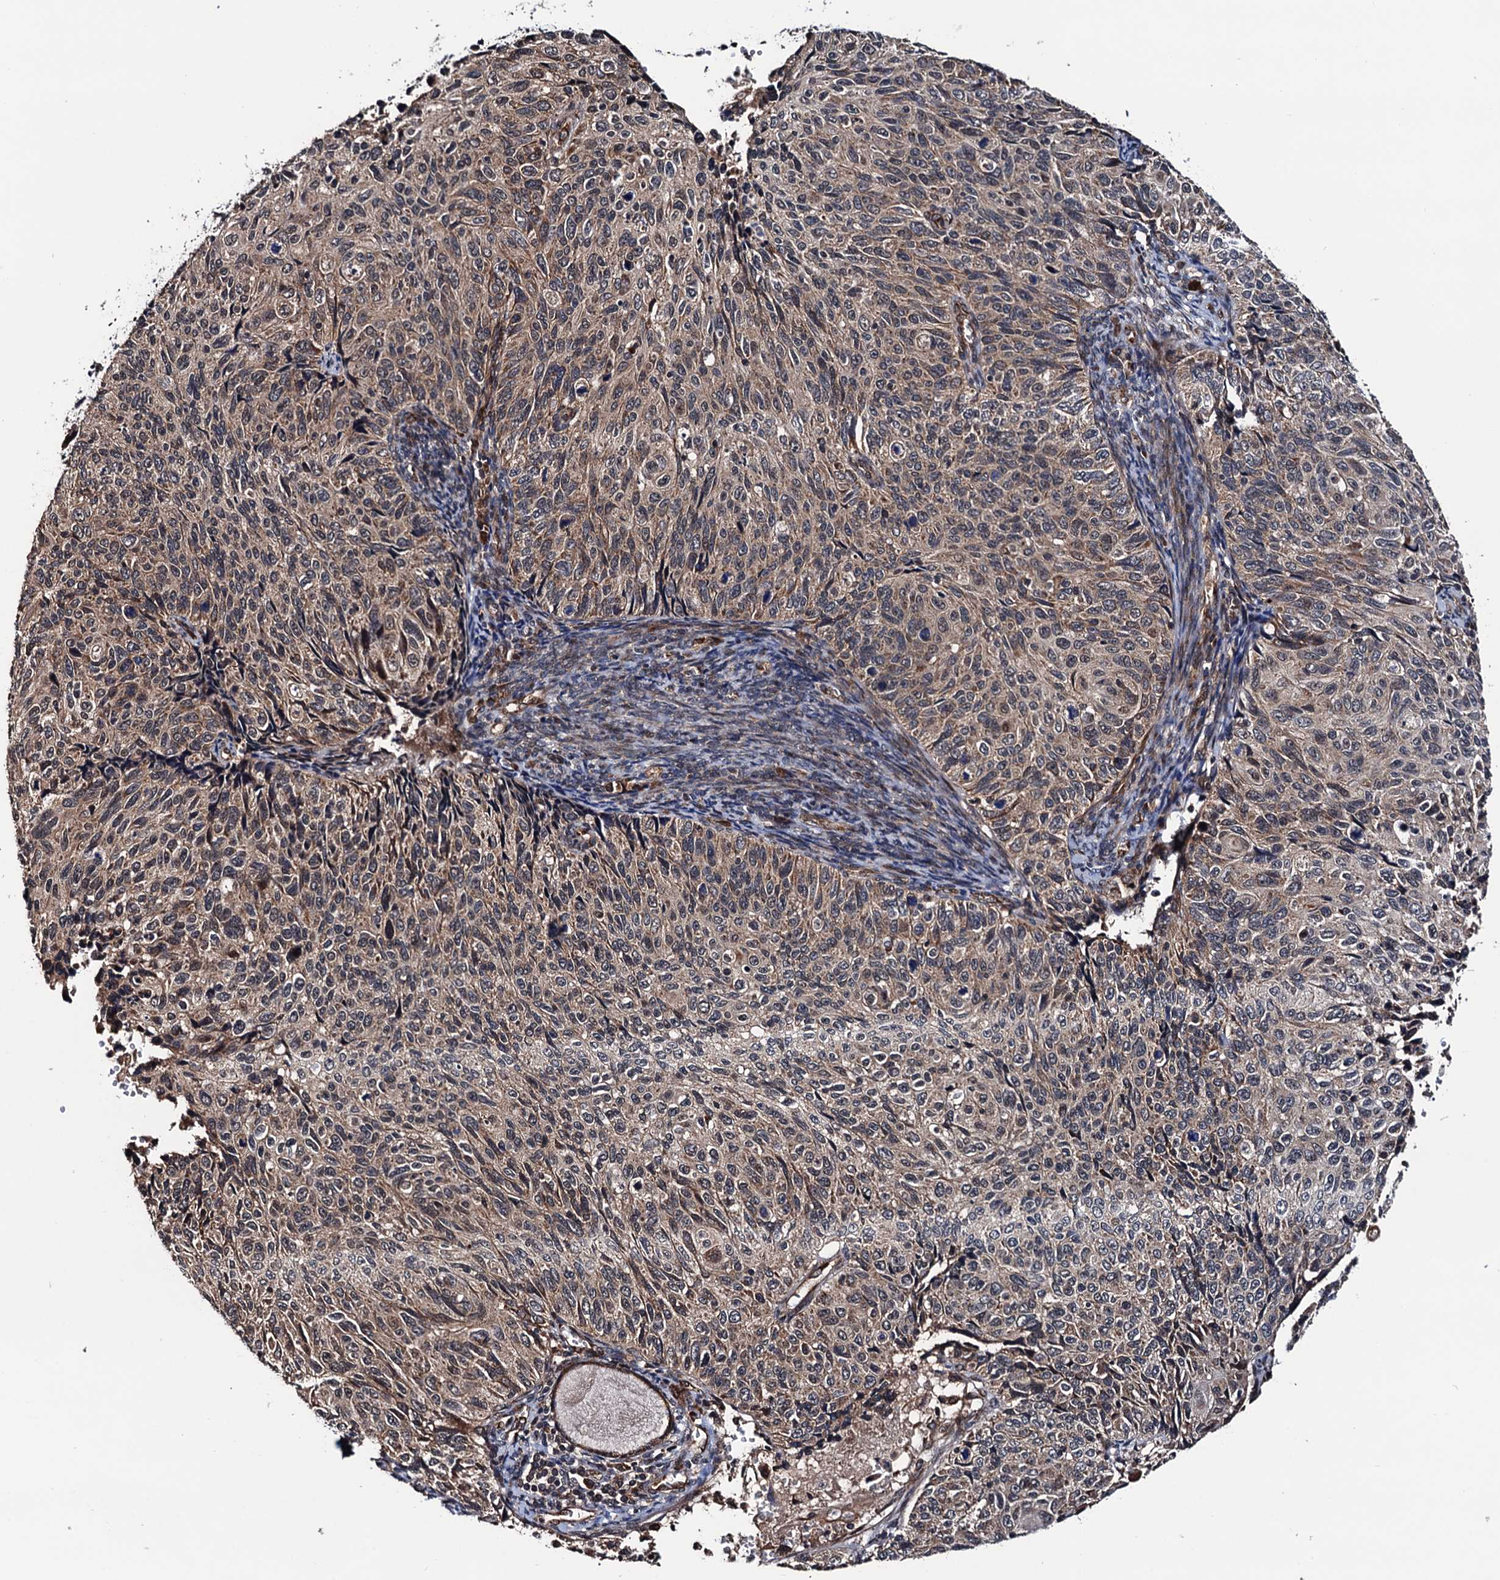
{"staining": {"intensity": "moderate", "quantity": "25%-75%", "location": "cytoplasmic/membranous"}, "tissue": "cervical cancer", "cell_type": "Tumor cells", "image_type": "cancer", "snomed": [{"axis": "morphology", "description": "Squamous cell carcinoma, NOS"}, {"axis": "topography", "description": "Cervix"}], "caption": "IHC image of human cervical squamous cell carcinoma stained for a protein (brown), which exhibits medium levels of moderate cytoplasmic/membranous positivity in about 25%-75% of tumor cells.", "gene": "NAA16", "patient": {"sex": "female", "age": 70}}